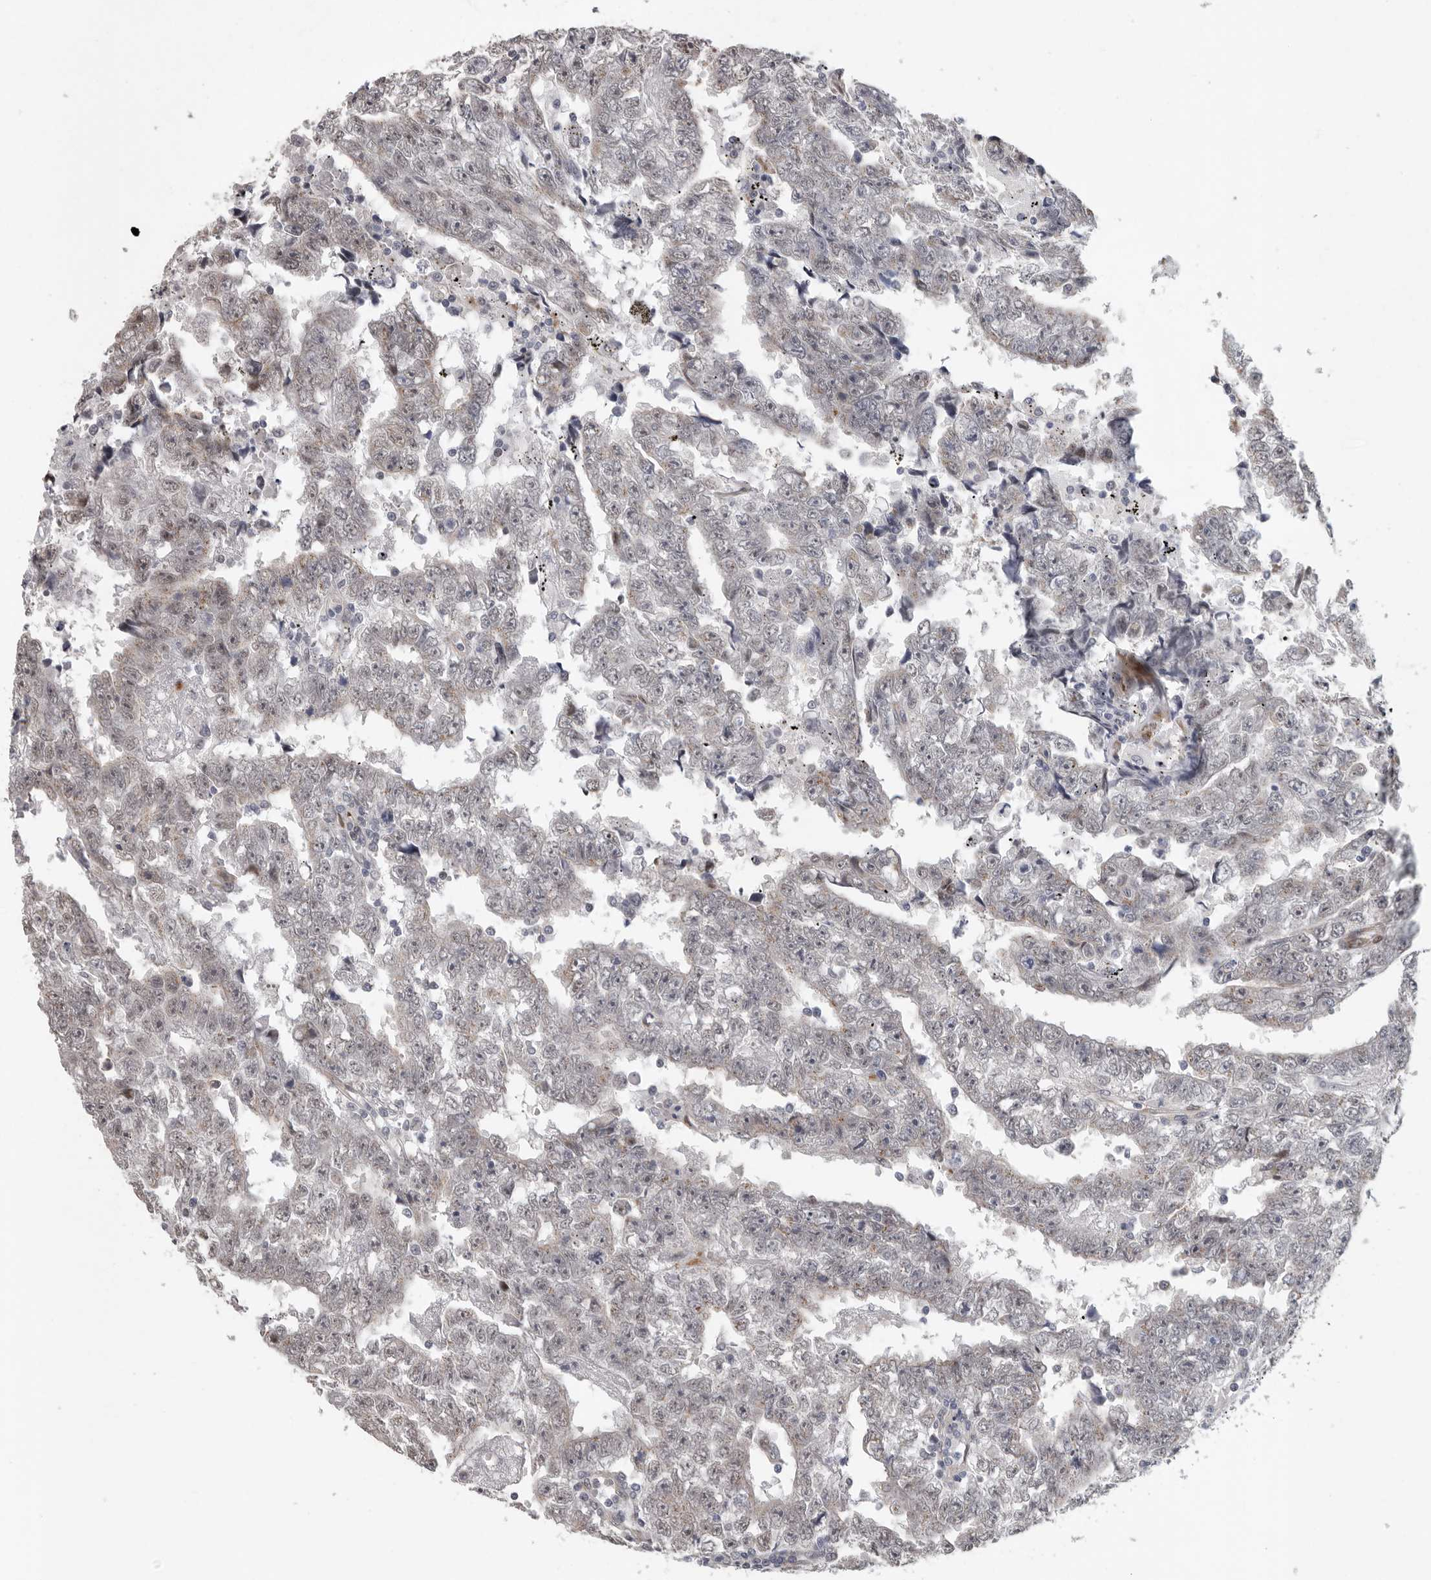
{"staining": {"intensity": "negative", "quantity": "none", "location": "none"}, "tissue": "testis cancer", "cell_type": "Tumor cells", "image_type": "cancer", "snomed": [{"axis": "morphology", "description": "Carcinoma, Embryonal, NOS"}, {"axis": "topography", "description": "Testis"}], "caption": "The micrograph reveals no significant staining in tumor cells of testis cancer (embryonal carcinoma). Nuclei are stained in blue.", "gene": "RALGPS2", "patient": {"sex": "male", "age": 25}}